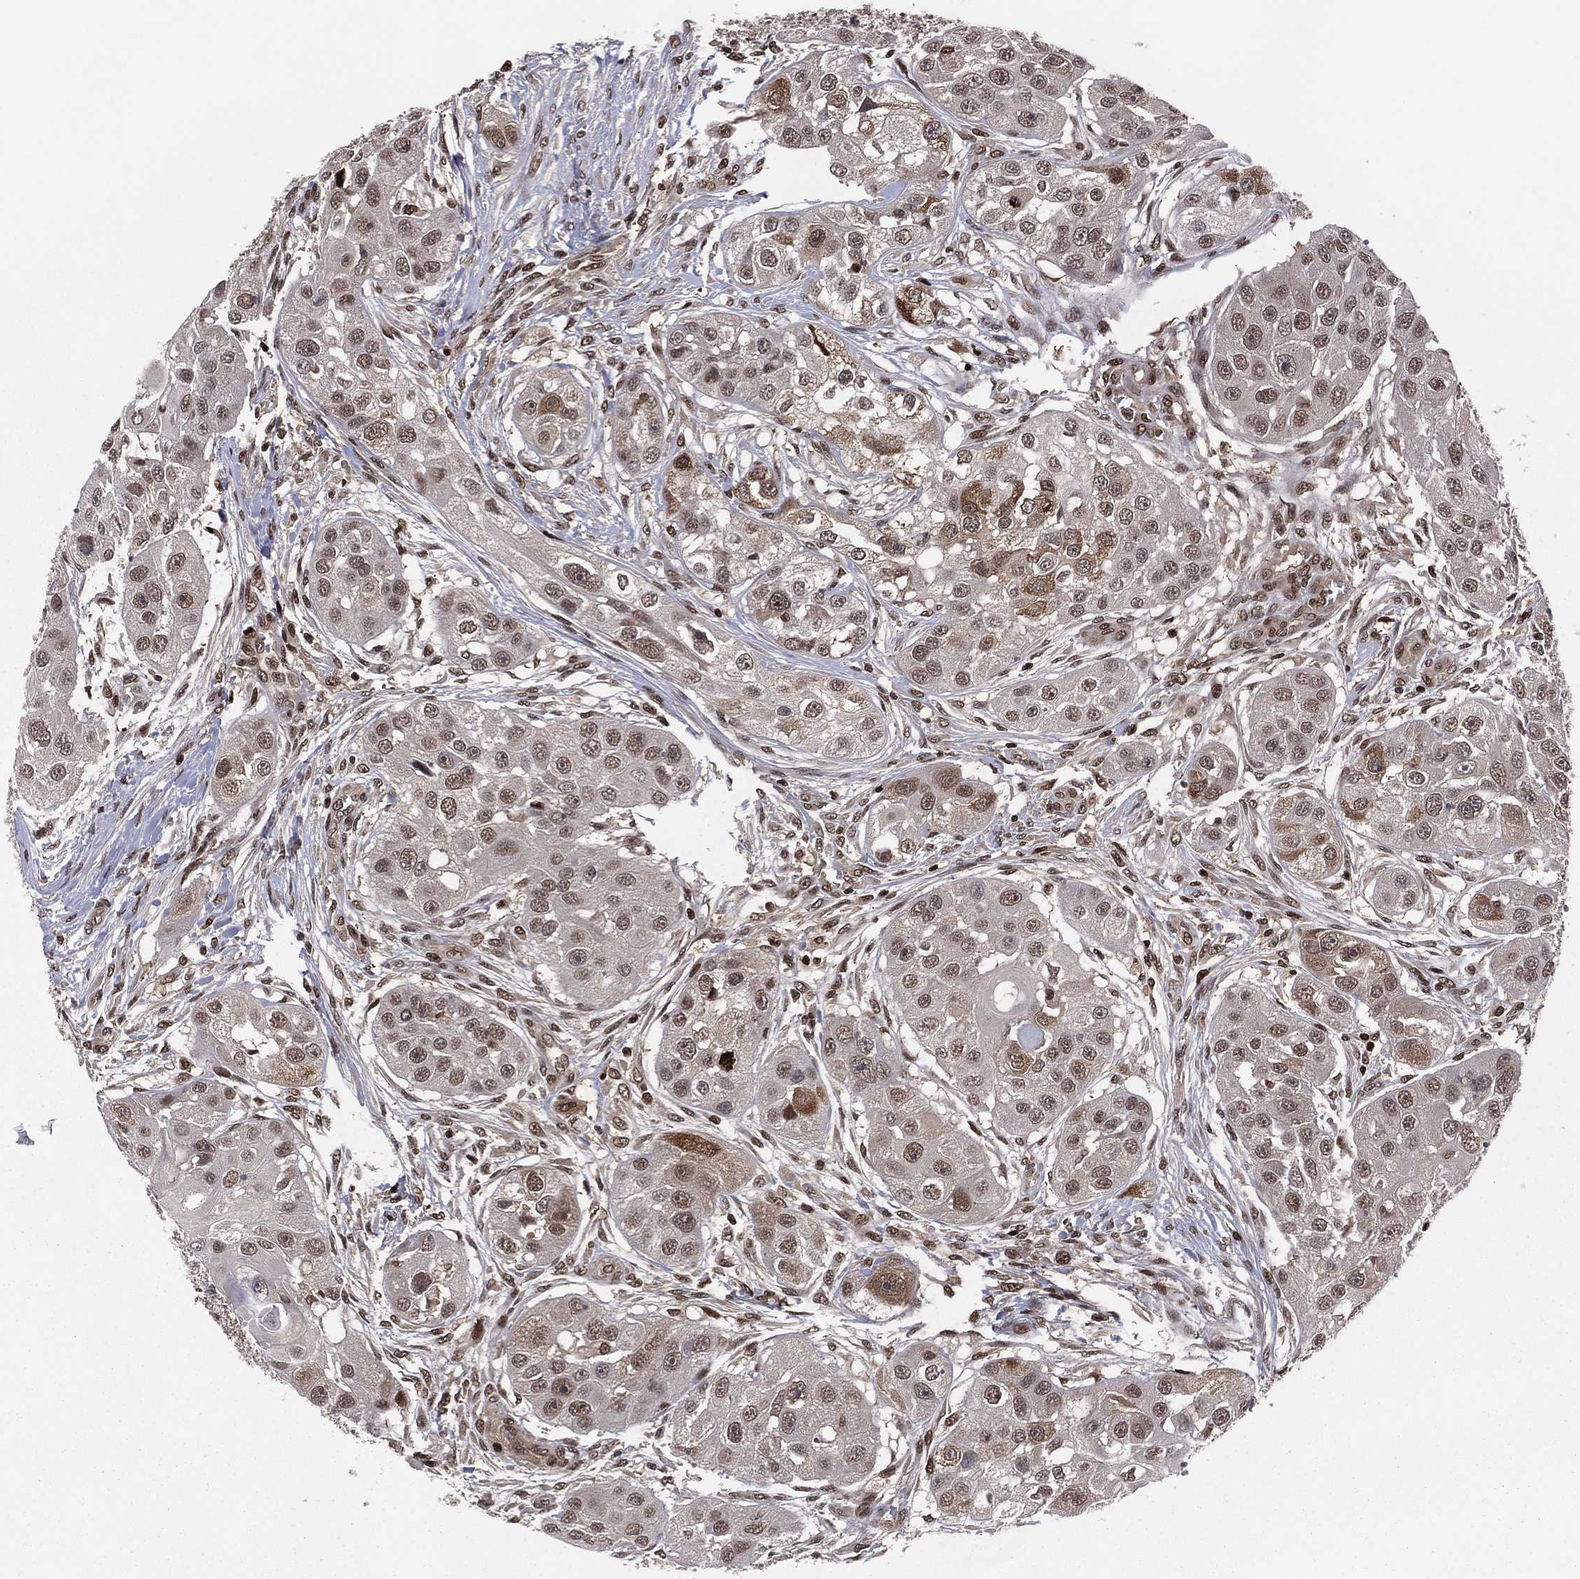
{"staining": {"intensity": "moderate", "quantity": ">75%", "location": "nuclear"}, "tissue": "head and neck cancer", "cell_type": "Tumor cells", "image_type": "cancer", "snomed": [{"axis": "morphology", "description": "Normal tissue, NOS"}, {"axis": "morphology", "description": "Squamous cell carcinoma, NOS"}, {"axis": "topography", "description": "Skeletal muscle"}, {"axis": "topography", "description": "Head-Neck"}], "caption": "The micrograph shows immunohistochemical staining of head and neck squamous cell carcinoma. There is moderate nuclear positivity is appreciated in approximately >75% of tumor cells.", "gene": "PSMA1", "patient": {"sex": "male", "age": 51}}